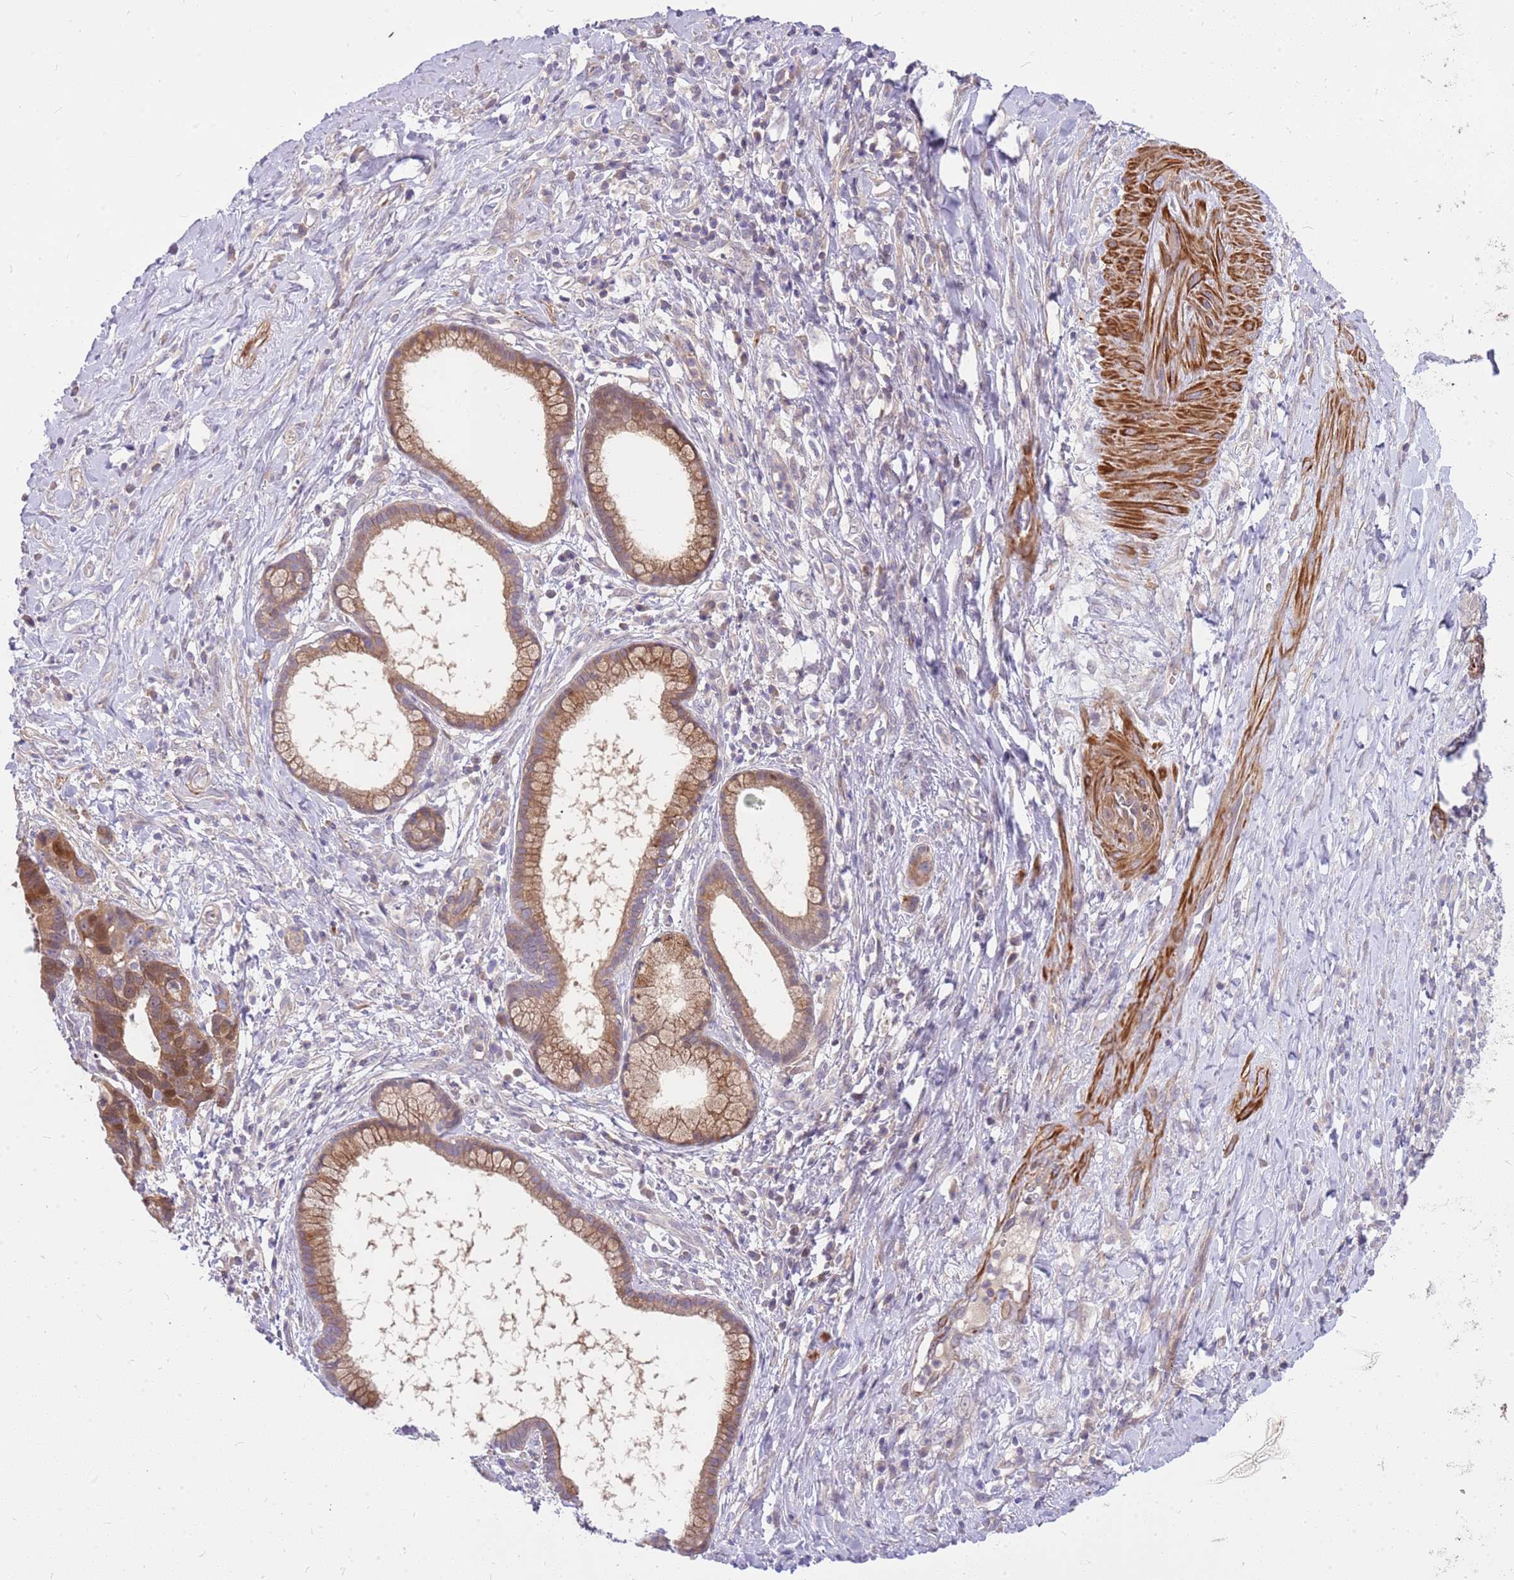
{"staining": {"intensity": "moderate", "quantity": ">75%", "location": "cytoplasmic/membranous"}, "tissue": "pancreatic cancer", "cell_type": "Tumor cells", "image_type": "cancer", "snomed": [{"axis": "morphology", "description": "Adenocarcinoma, NOS"}, {"axis": "topography", "description": "Pancreas"}], "caption": "Protein staining shows moderate cytoplasmic/membranous staining in approximately >75% of tumor cells in adenocarcinoma (pancreatic).", "gene": "MVD", "patient": {"sex": "female", "age": 83}}